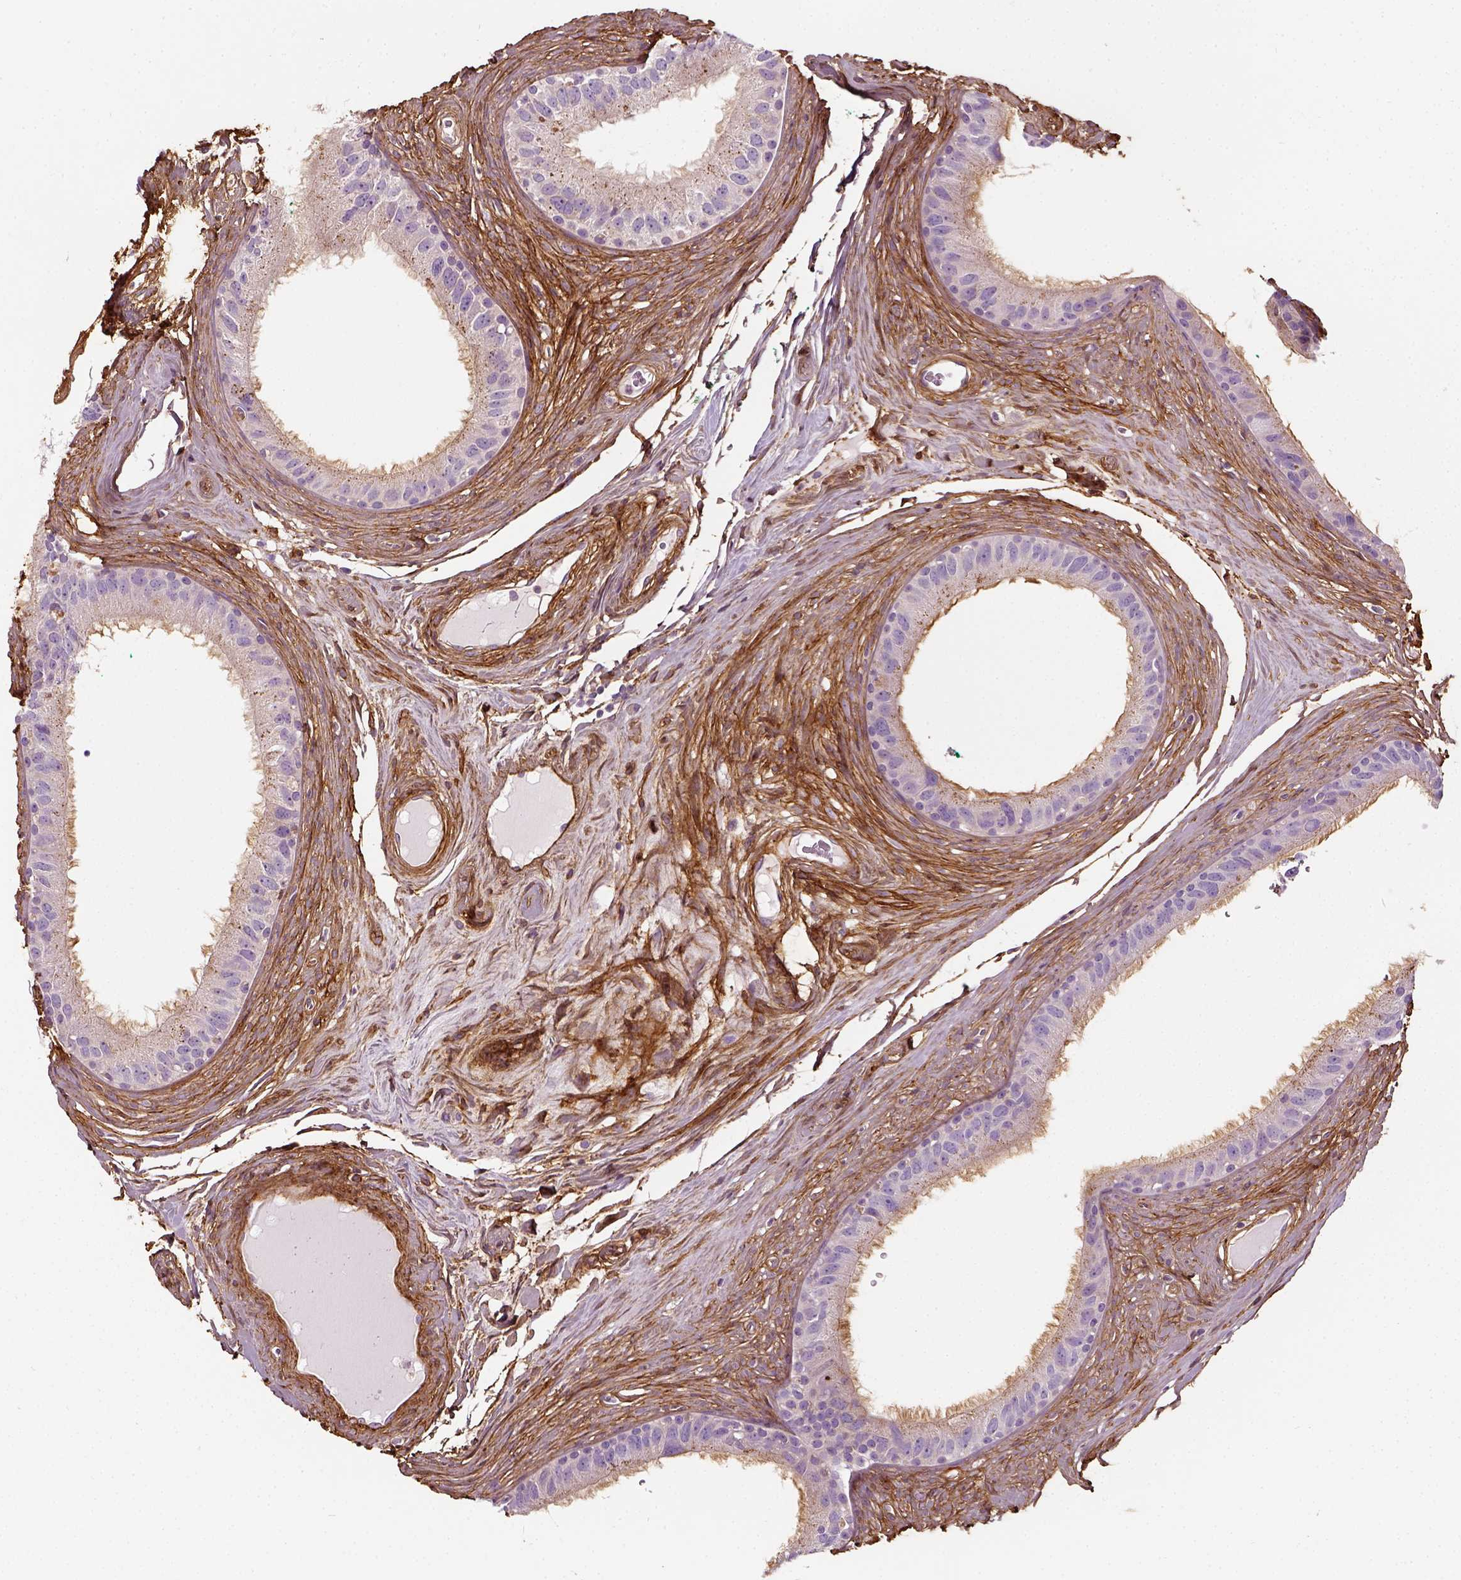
{"staining": {"intensity": "moderate", "quantity": "<25%", "location": "cytoplasmic/membranous"}, "tissue": "epididymis", "cell_type": "Glandular cells", "image_type": "normal", "snomed": [{"axis": "morphology", "description": "Normal tissue, NOS"}, {"axis": "topography", "description": "Epididymis"}], "caption": "Immunohistochemistry staining of unremarkable epididymis, which reveals low levels of moderate cytoplasmic/membranous positivity in approximately <25% of glandular cells indicating moderate cytoplasmic/membranous protein positivity. The staining was performed using DAB (brown) for protein detection and nuclei were counterstained in hematoxylin (blue).", "gene": "COL6A2", "patient": {"sex": "male", "age": 59}}